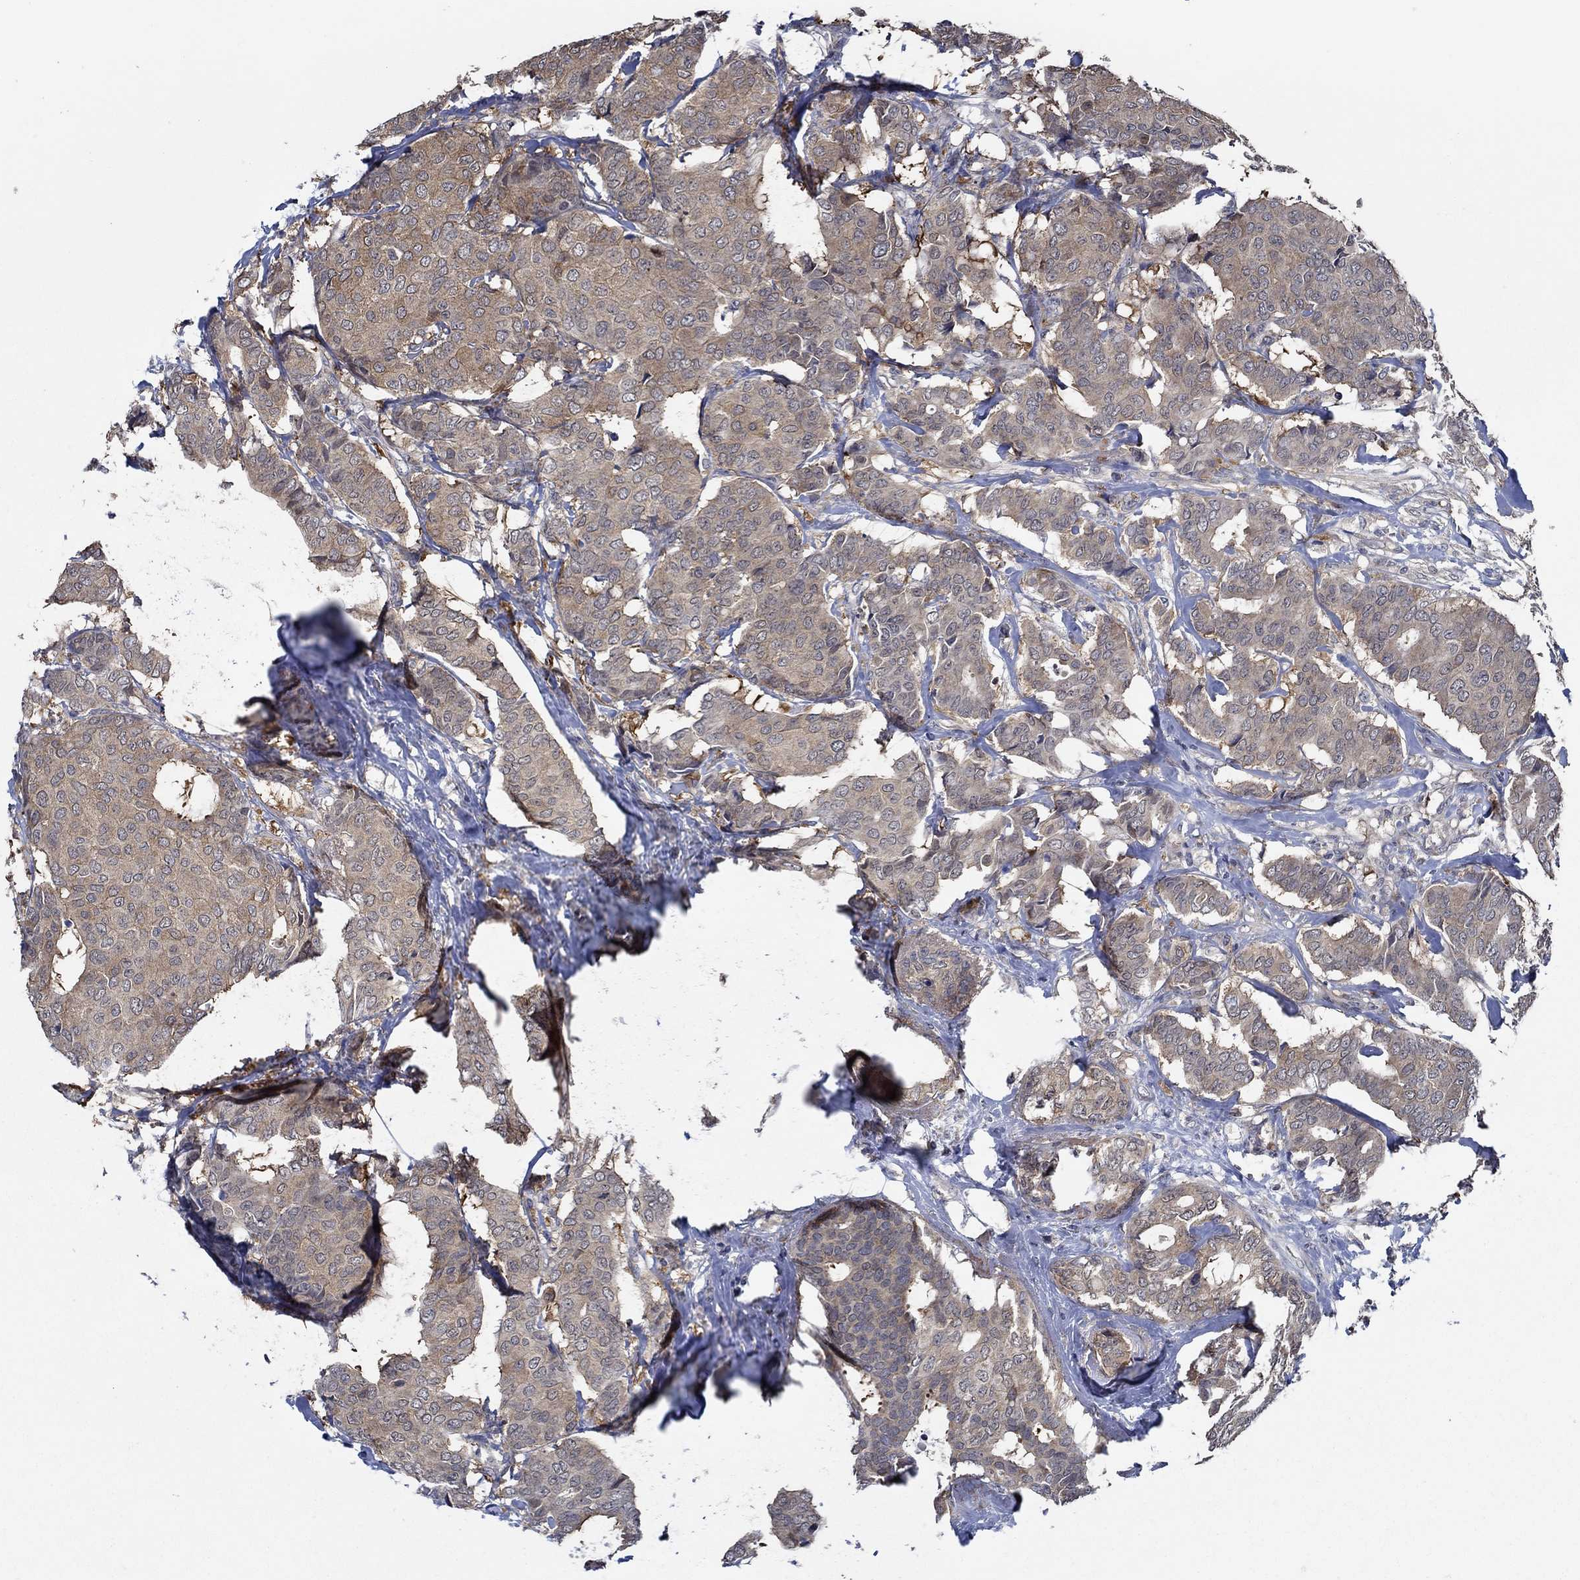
{"staining": {"intensity": "weak", "quantity": "25%-75%", "location": "cytoplasmic/membranous"}, "tissue": "breast cancer", "cell_type": "Tumor cells", "image_type": "cancer", "snomed": [{"axis": "morphology", "description": "Duct carcinoma"}, {"axis": "topography", "description": "Breast"}], "caption": "Protein staining of breast cancer (infiltrating ductal carcinoma) tissue demonstrates weak cytoplasmic/membranous staining in approximately 25%-75% of tumor cells.", "gene": "DACT1", "patient": {"sex": "female", "age": 75}}